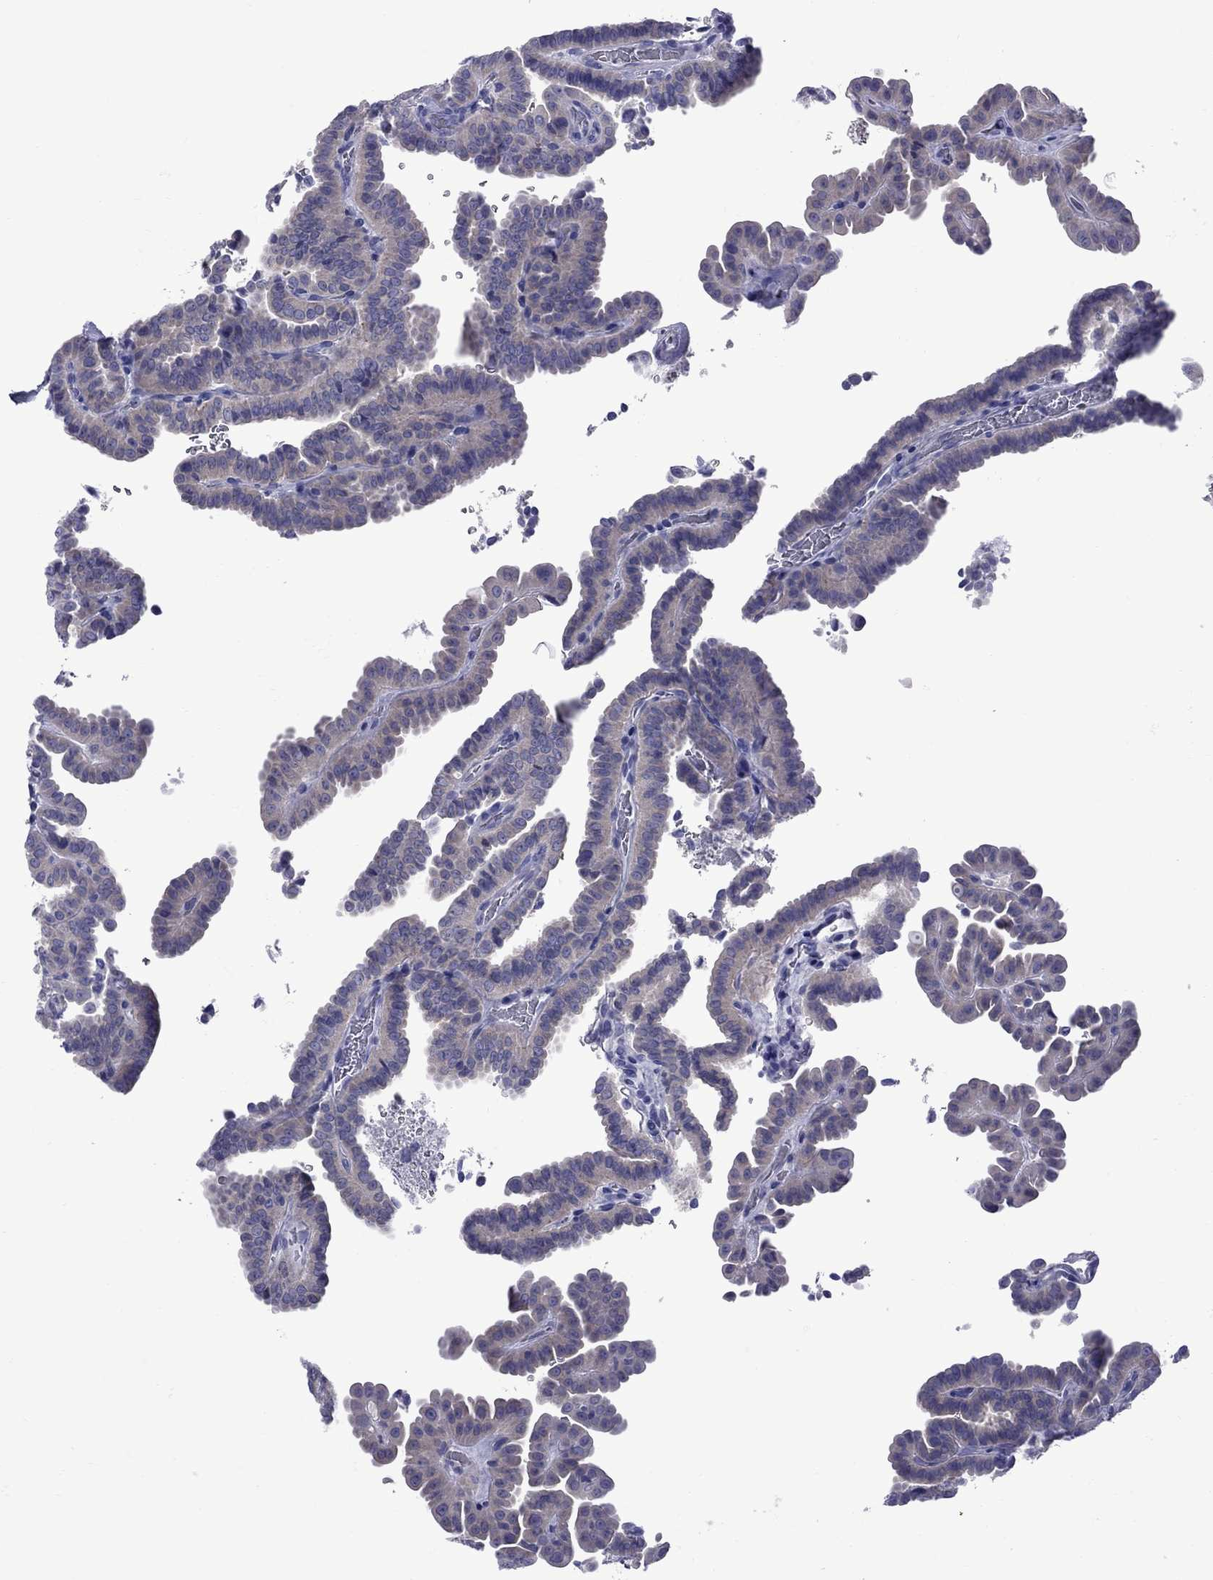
{"staining": {"intensity": "weak", "quantity": "<25%", "location": "cytoplasmic/membranous"}, "tissue": "thyroid cancer", "cell_type": "Tumor cells", "image_type": "cancer", "snomed": [{"axis": "morphology", "description": "Papillary adenocarcinoma, NOS"}, {"axis": "topography", "description": "Thyroid gland"}], "caption": "This is an IHC image of thyroid cancer. There is no staining in tumor cells.", "gene": "EPPIN", "patient": {"sex": "female", "age": 39}}